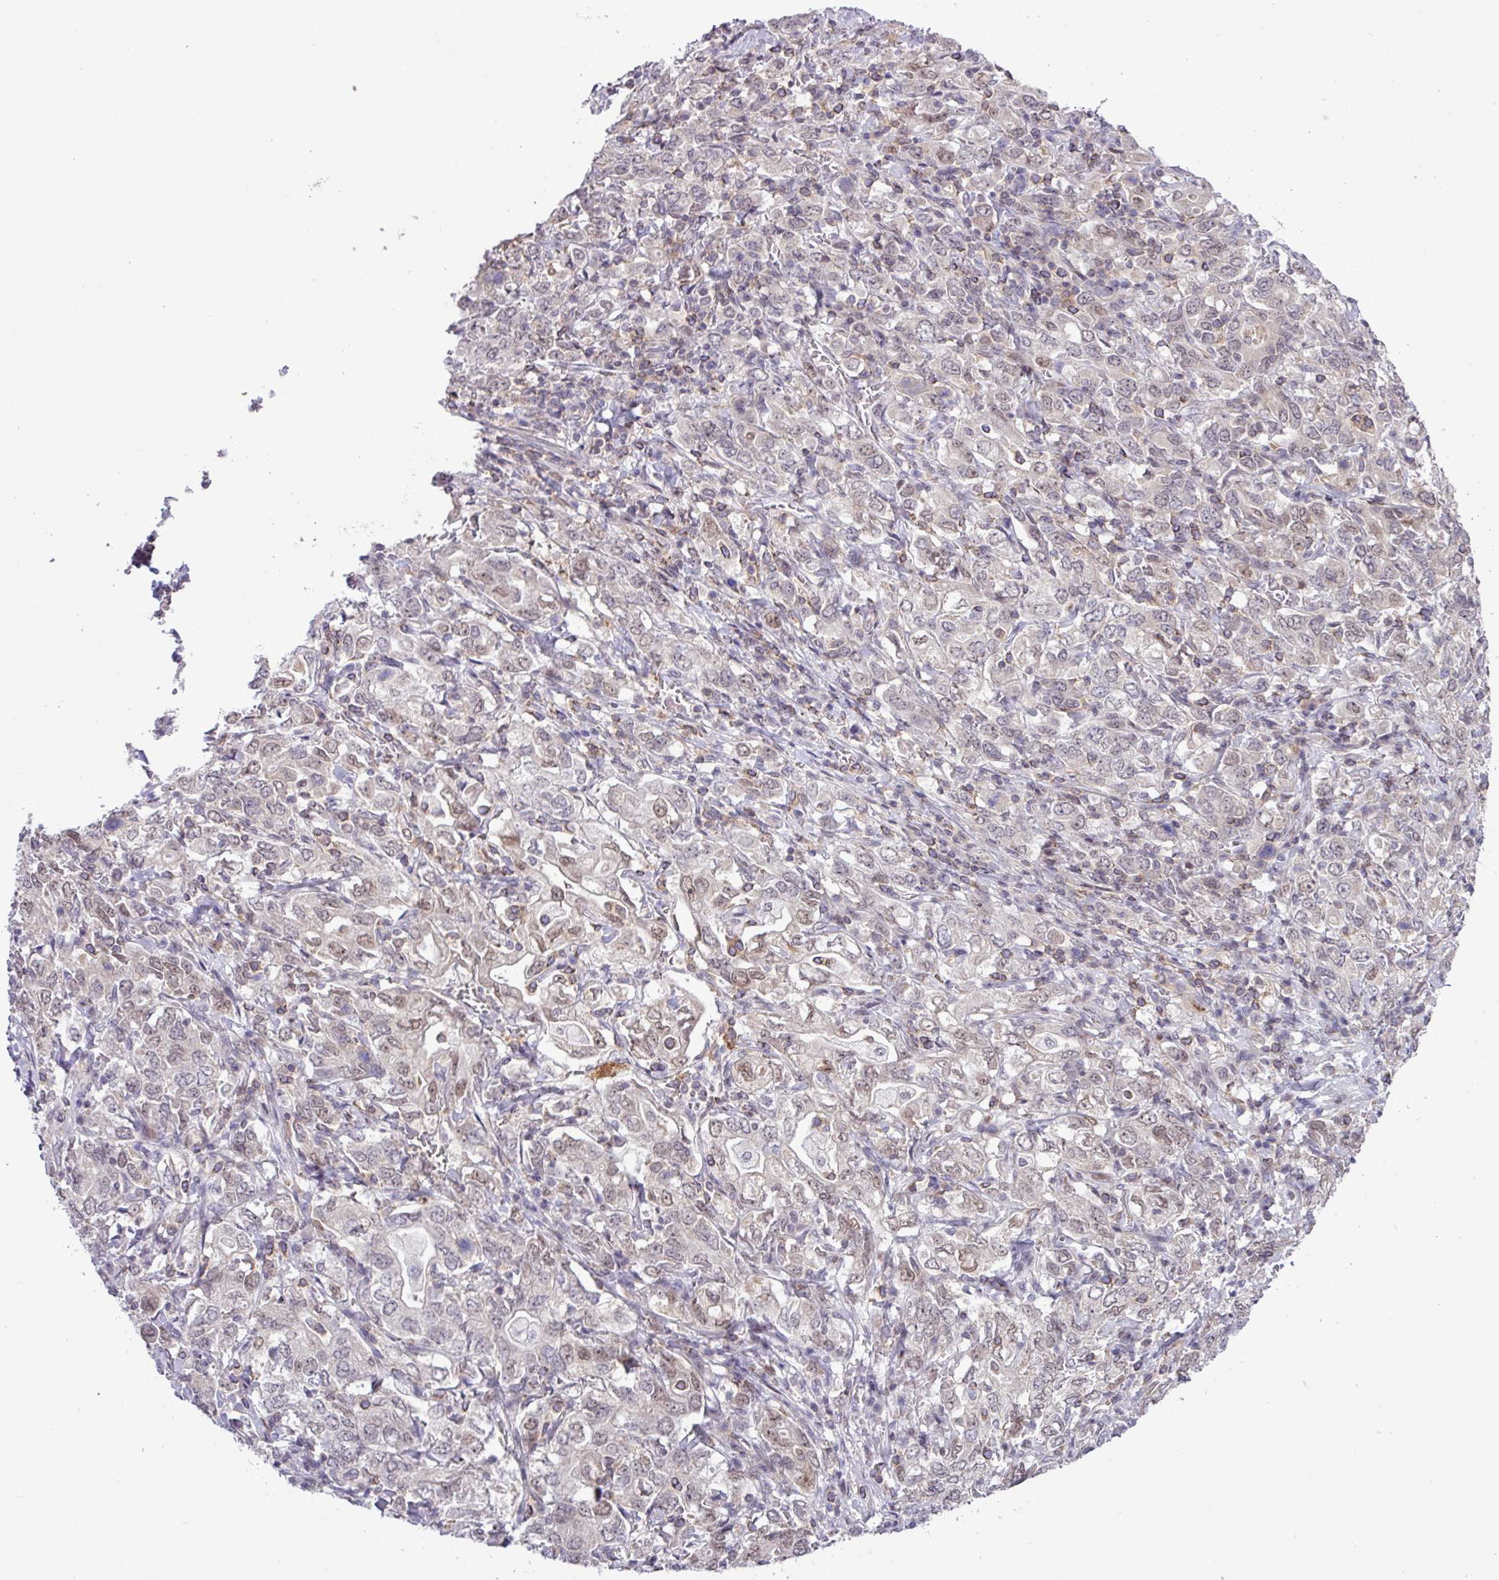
{"staining": {"intensity": "weak", "quantity": "25%-75%", "location": "nuclear"}, "tissue": "stomach cancer", "cell_type": "Tumor cells", "image_type": "cancer", "snomed": [{"axis": "morphology", "description": "Adenocarcinoma, NOS"}, {"axis": "topography", "description": "Stomach, upper"}, {"axis": "topography", "description": "Stomach"}], "caption": "Protein staining by immunohistochemistry (IHC) demonstrates weak nuclear expression in about 25%-75% of tumor cells in adenocarcinoma (stomach). (IHC, brightfield microscopy, high magnification).", "gene": "RTL3", "patient": {"sex": "male", "age": 62}}